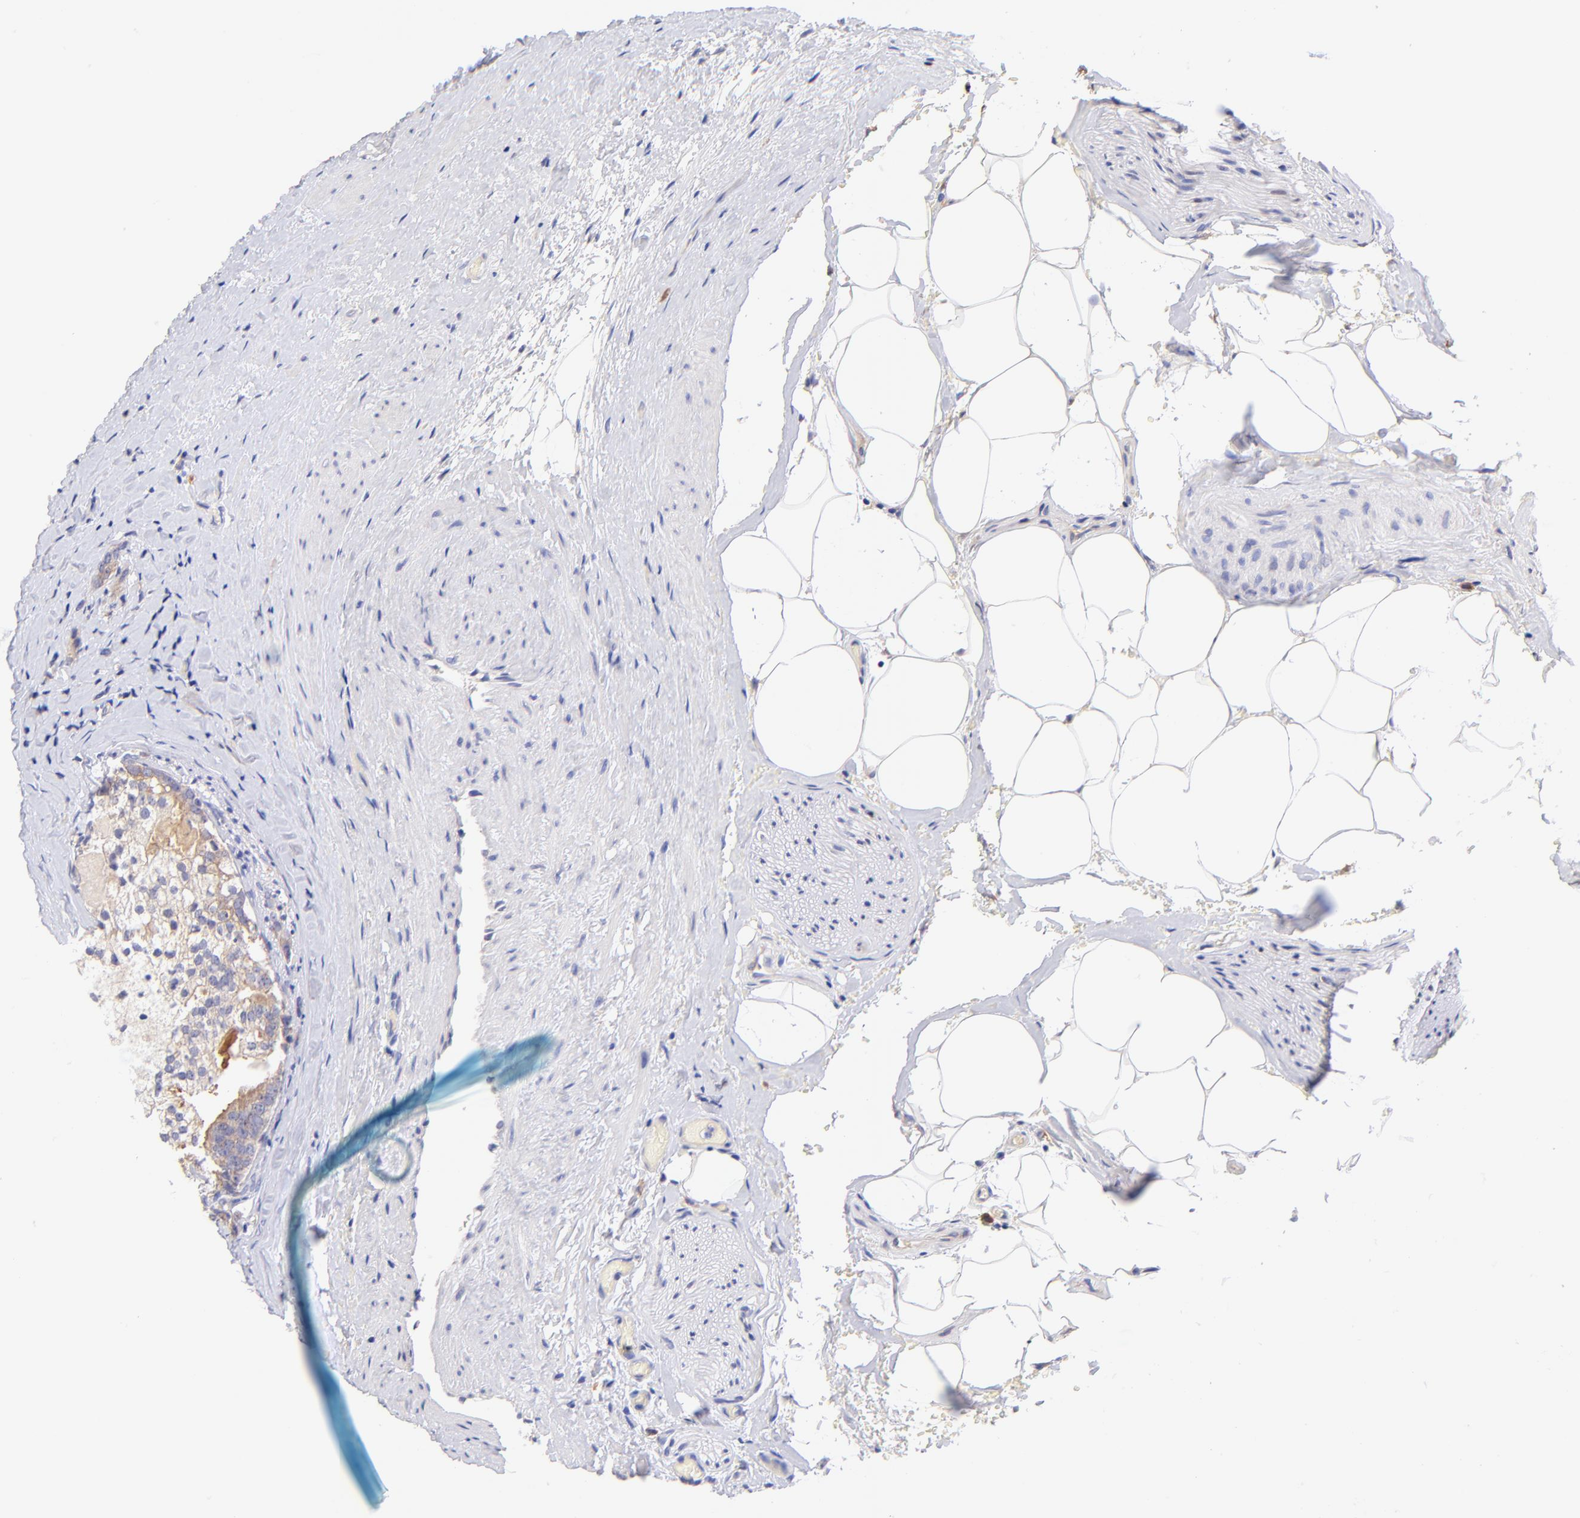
{"staining": {"intensity": "weak", "quantity": "25%-75%", "location": "cytoplasmic/membranous"}, "tissue": "prostate cancer", "cell_type": "Tumor cells", "image_type": "cancer", "snomed": [{"axis": "morphology", "description": "Adenocarcinoma, Medium grade"}, {"axis": "topography", "description": "Prostate"}], "caption": "Immunohistochemistry of prostate adenocarcinoma (medium-grade) exhibits low levels of weak cytoplasmic/membranous staining in about 25%-75% of tumor cells. The staining was performed using DAB (3,3'-diaminobenzidine) to visualize the protein expression in brown, while the nuclei were stained in blue with hematoxylin (Magnification: 20x).", "gene": "RPL11", "patient": {"sex": "male", "age": 59}}